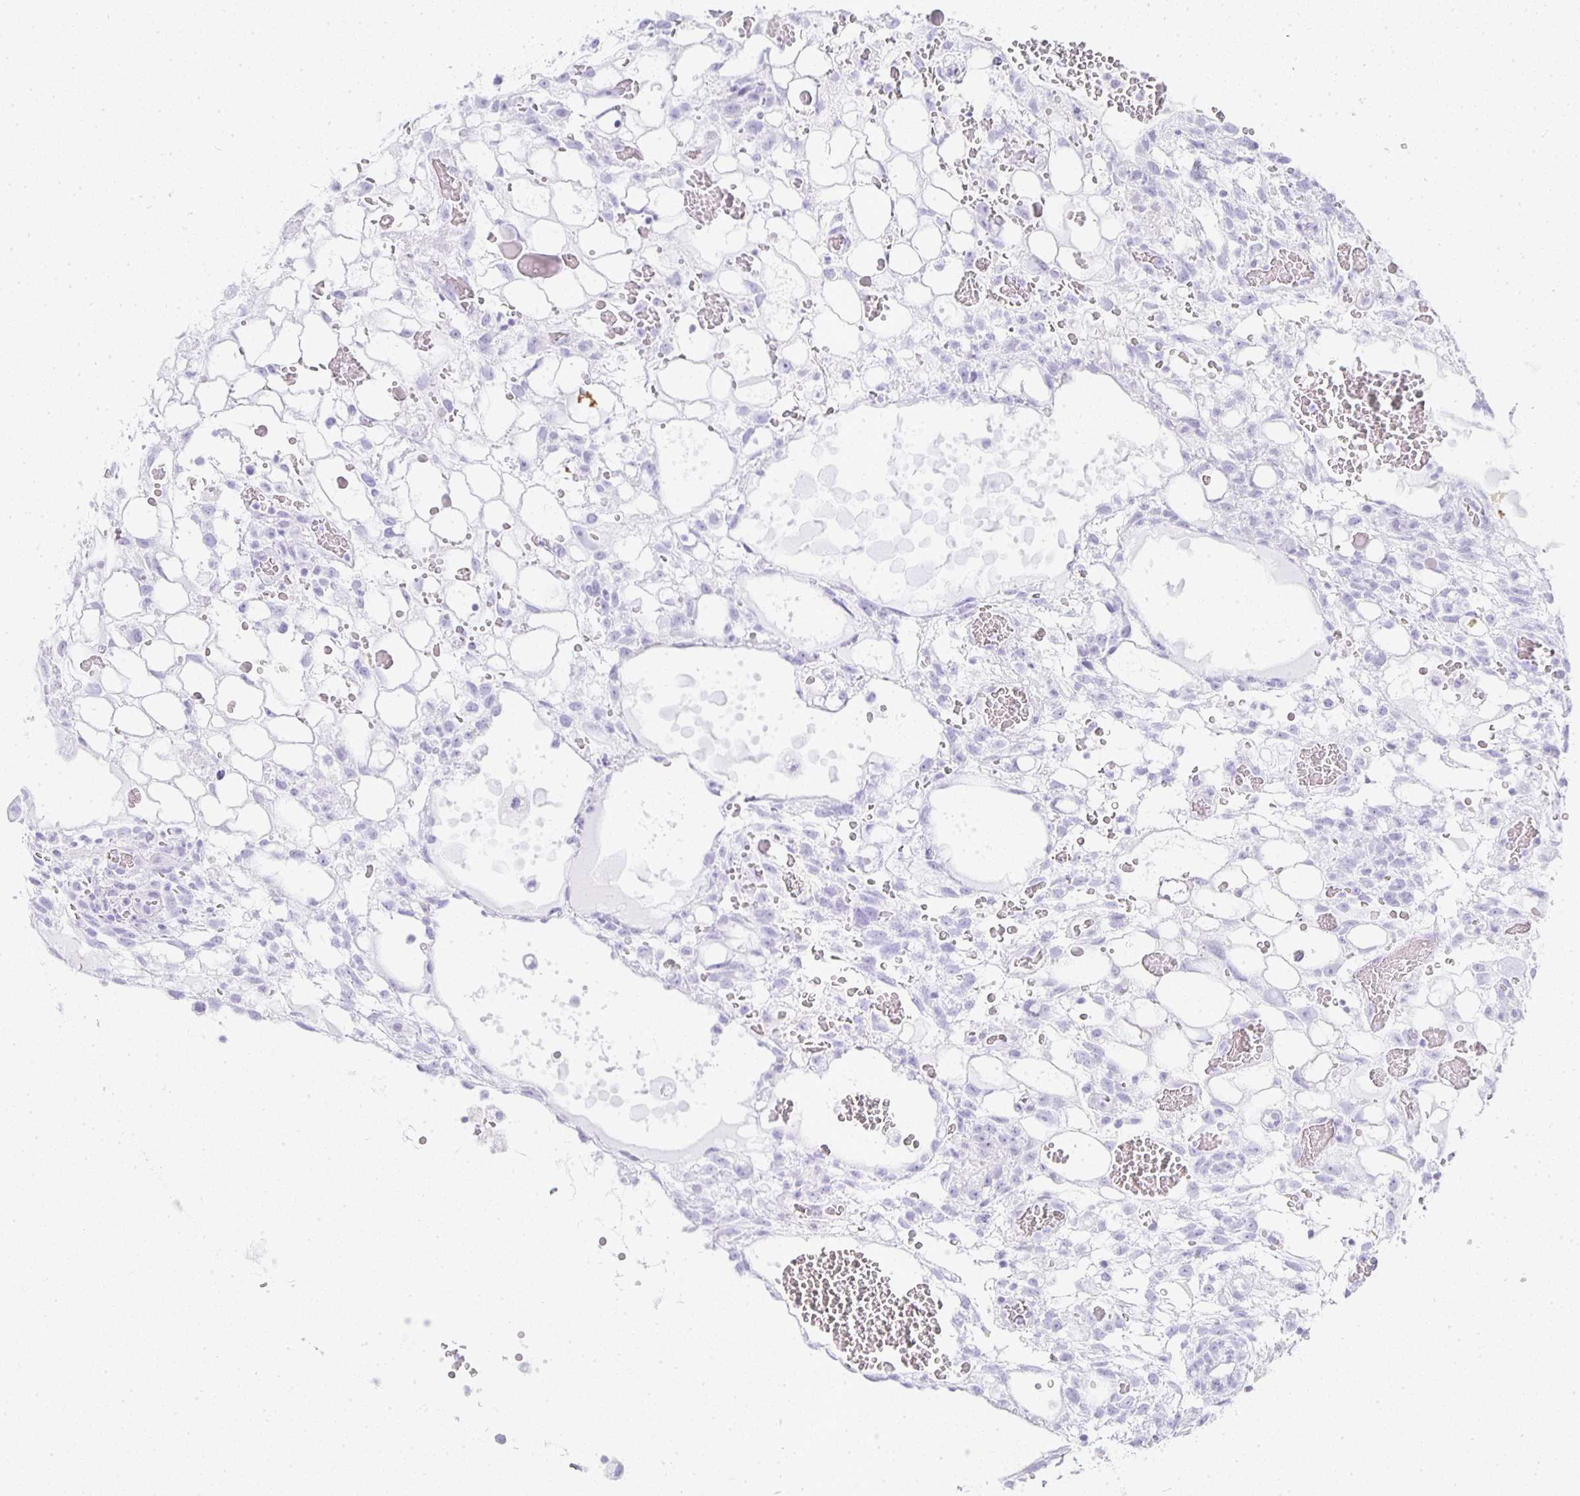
{"staining": {"intensity": "negative", "quantity": "none", "location": "none"}, "tissue": "testis cancer", "cell_type": "Tumor cells", "image_type": "cancer", "snomed": [{"axis": "morphology", "description": "Normal tissue, NOS"}, {"axis": "morphology", "description": "Carcinoma, Embryonal, NOS"}, {"axis": "topography", "description": "Testis"}], "caption": "Photomicrograph shows no significant protein staining in tumor cells of testis embryonal carcinoma. (DAB immunohistochemistry visualized using brightfield microscopy, high magnification).", "gene": "TPSD1", "patient": {"sex": "male", "age": 32}}